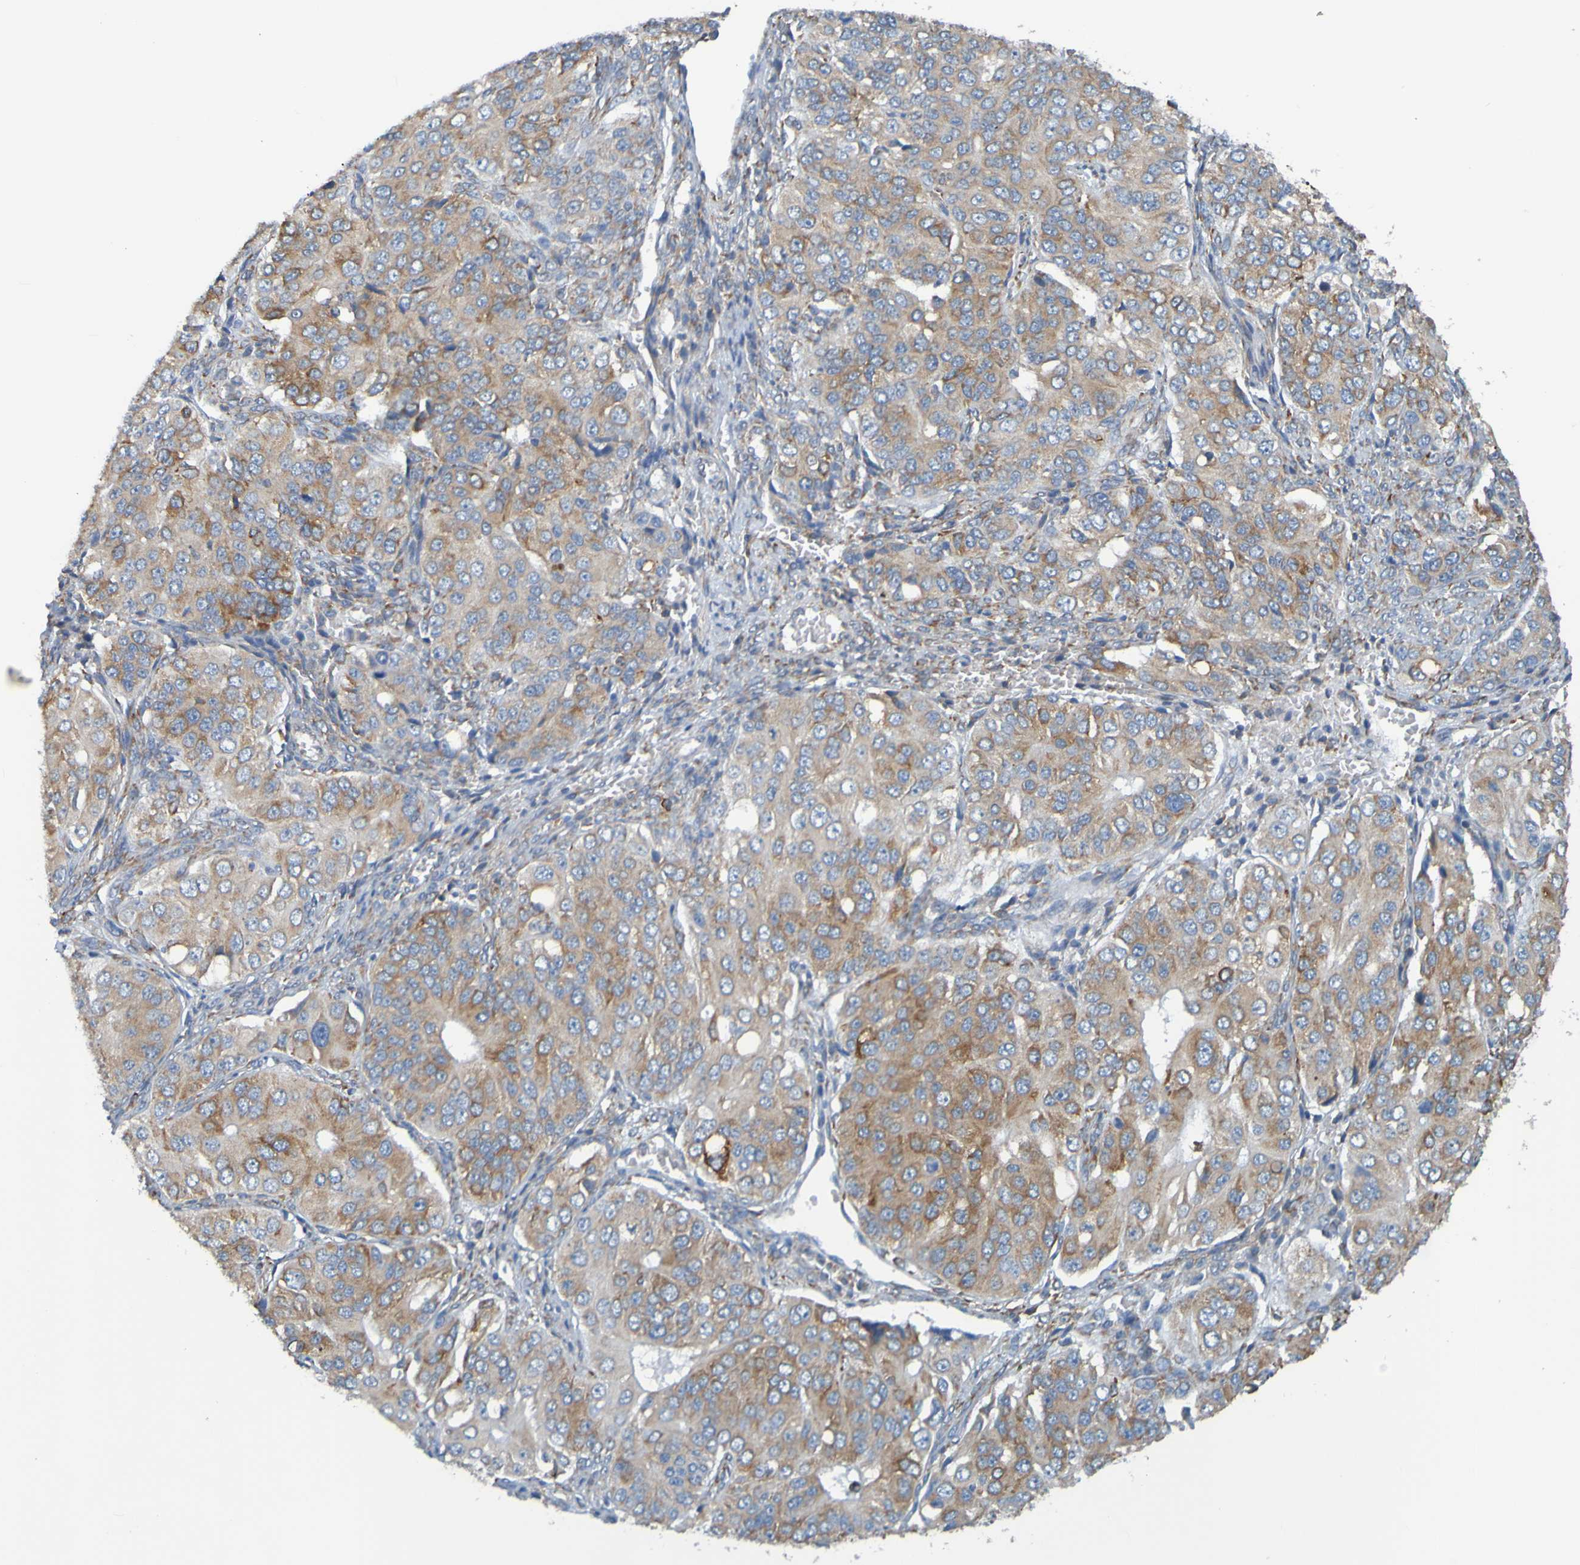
{"staining": {"intensity": "moderate", "quantity": "25%-75%", "location": "cytoplasmic/membranous"}, "tissue": "ovarian cancer", "cell_type": "Tumor cells", "image_type": "cancer", "snomed": [{"axis": "morphology", "description": "Carcinoma, endometroid"}, {"axis": "topography", "description": "Ovary"}], "caption": "Human endometroid carcinoma (ovarian) stained with a brown dye demonstrates moderate cytoplasmic/membranous positive expression in approximately 25%-75% of tumor cells.", "gene": "SSR1", "patient": {"sex": "female", "age": 51}}